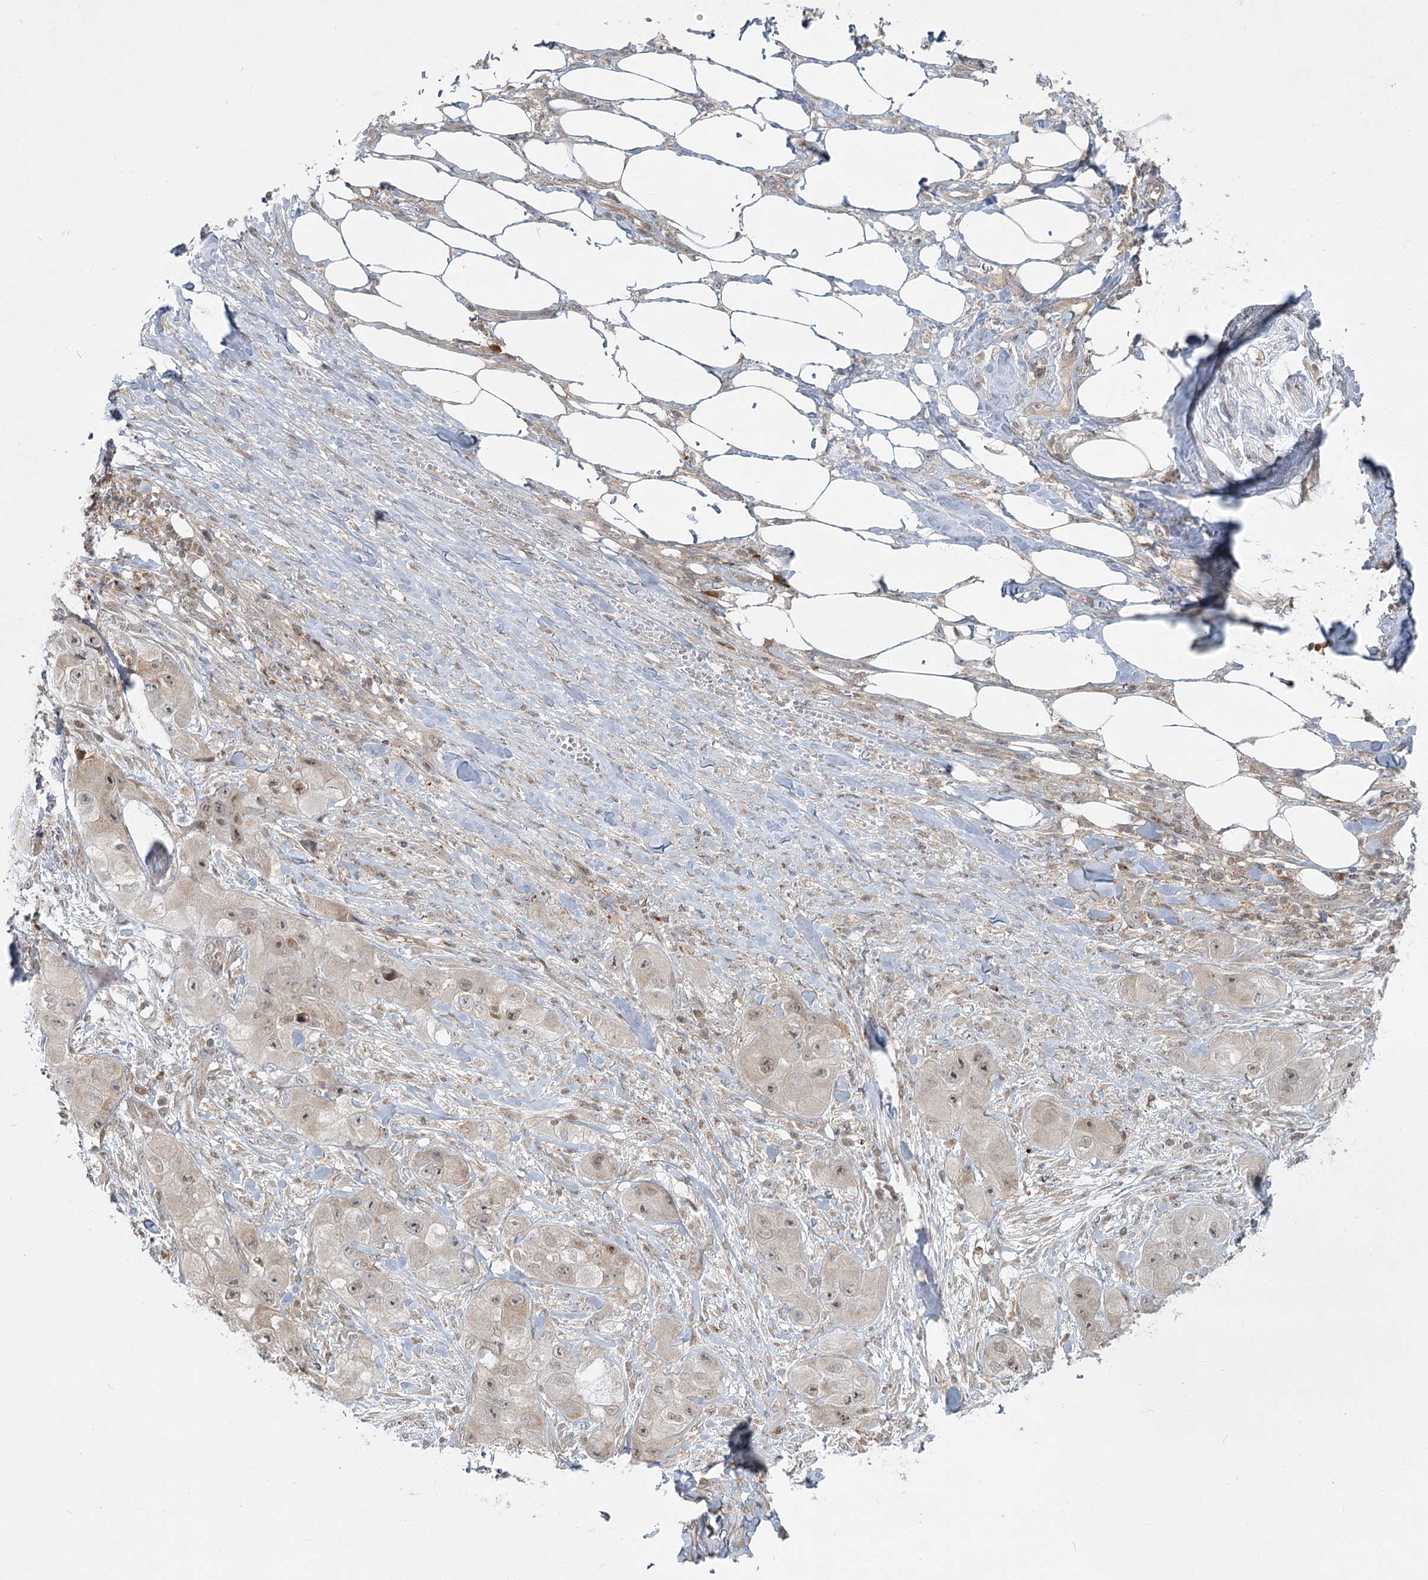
{"staining": {"intensity": "weak", "quantity": ">75%", "location": "nuclear"}, "tissue": "skin cancer", "cell_type": "Tumor cells", "image_type": "cancer", "snomed": [{"axis": "morphology", "description": "Squamous cell carcinoma, NOS"}, {"axis": "topography", "description": "Skin"}, {"axis": "topography", "description": "Subcutis"}], "caption": "Protein expression analysis of human skin cancer (squamous cell carcinoma) reveals weak nuclear positivity in about >75% of tumor cells. (Brightfield microscopy of DAB IHC at high magnification).", "gene": "THNSL1", "patient": {"sex": "male", "age": 73}}